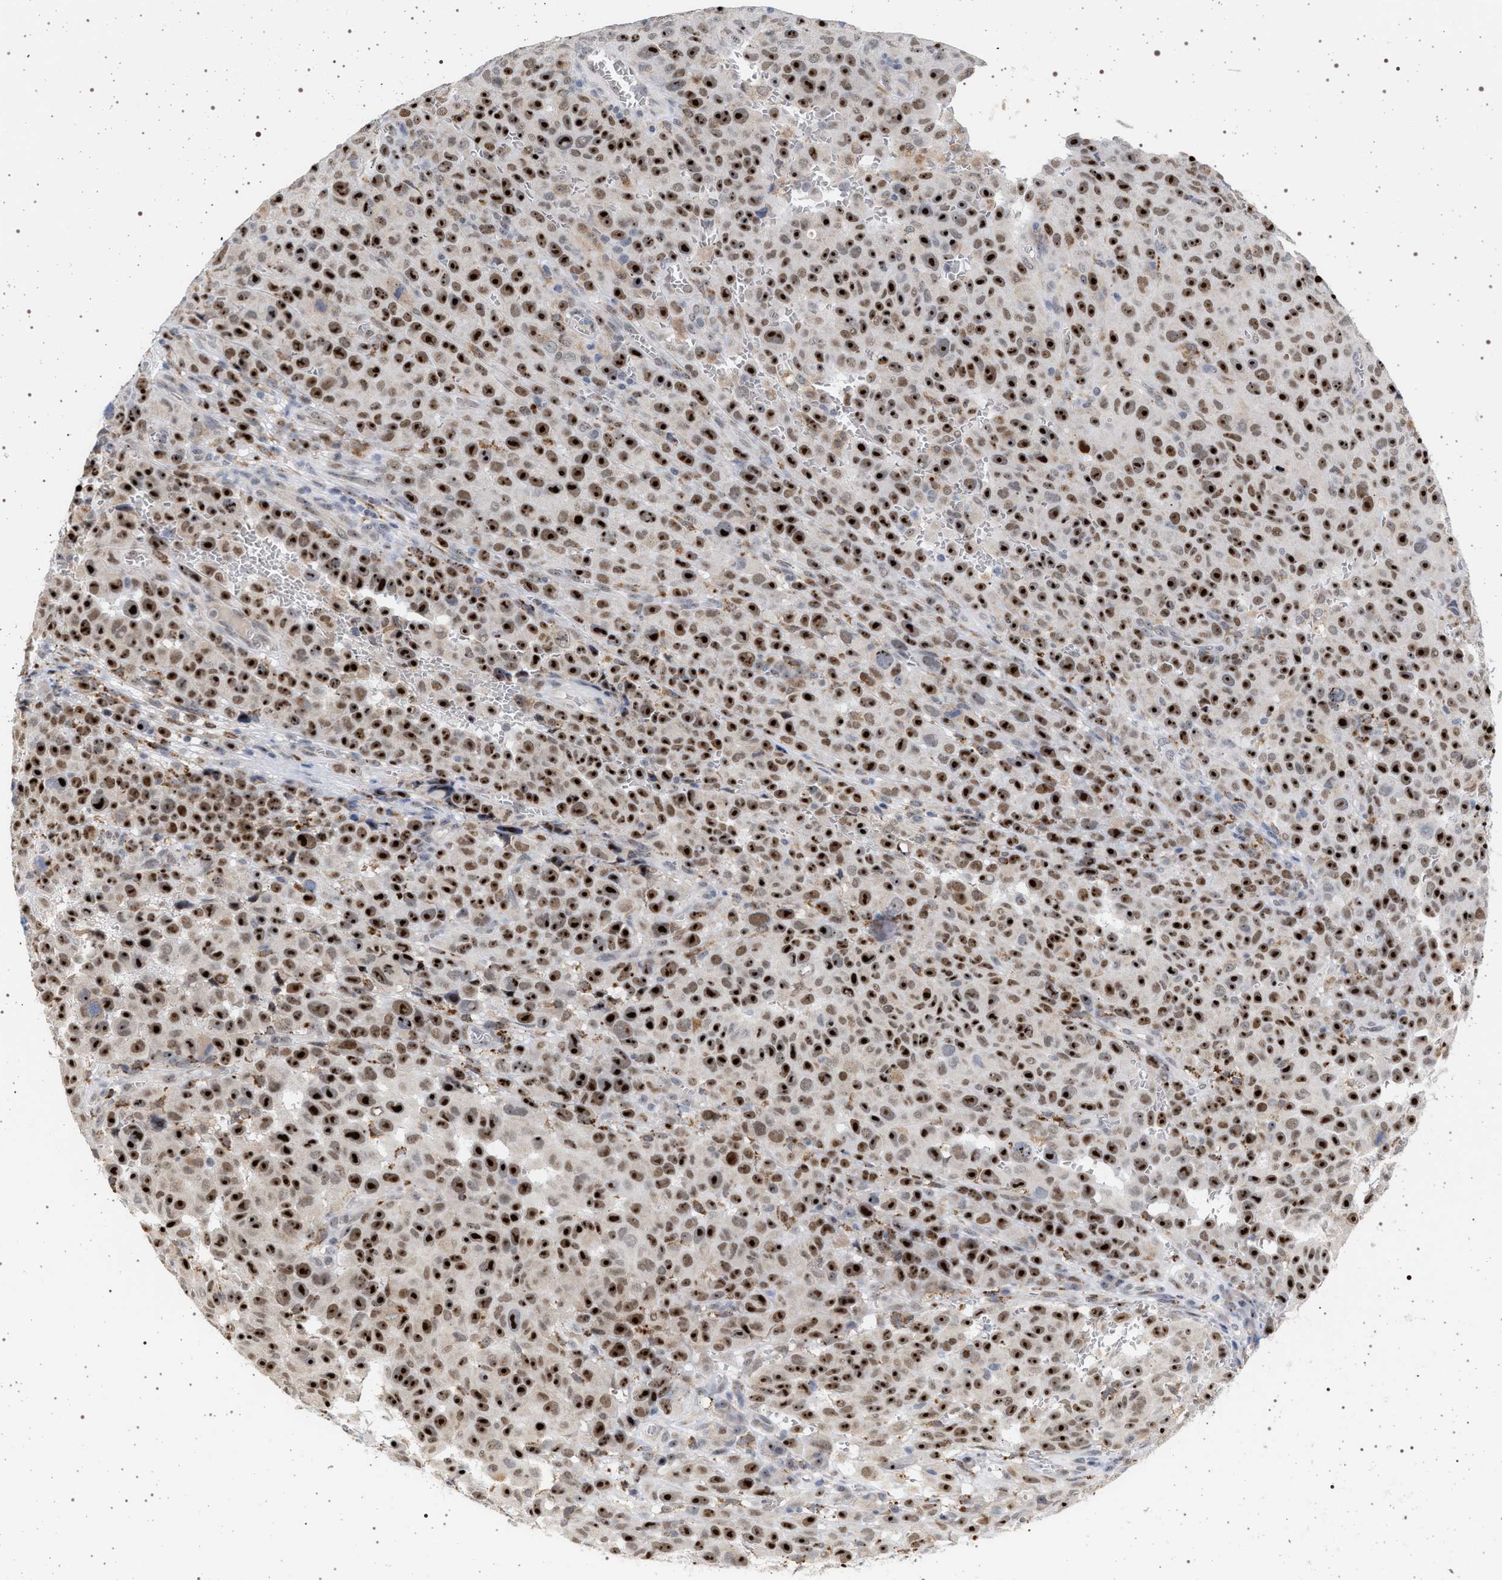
{"staining": {"intensity": "strong", "quantity": ">75%", "location": "nuclear"}, "tissue": "melanoma", "cell_type": "Tumor cells", "image_type": "cancer", "snomed": [{"axis": "morphology", "description": "Malignant melanoma, NOS"}, {"axis": "topography", "description": "Skin"}], "caption": "Melanoma stained for a protein displays strong nuclear positivity in tumor cells. The protein of interest is stained brown, and the nuclei are stained in blue (DAB (3,3'-diaminobenzidine) IHC with brightfield microscopy, high magnification).", "gene": "ELAC2", "patient": {"sex": "female", "age": 82}}